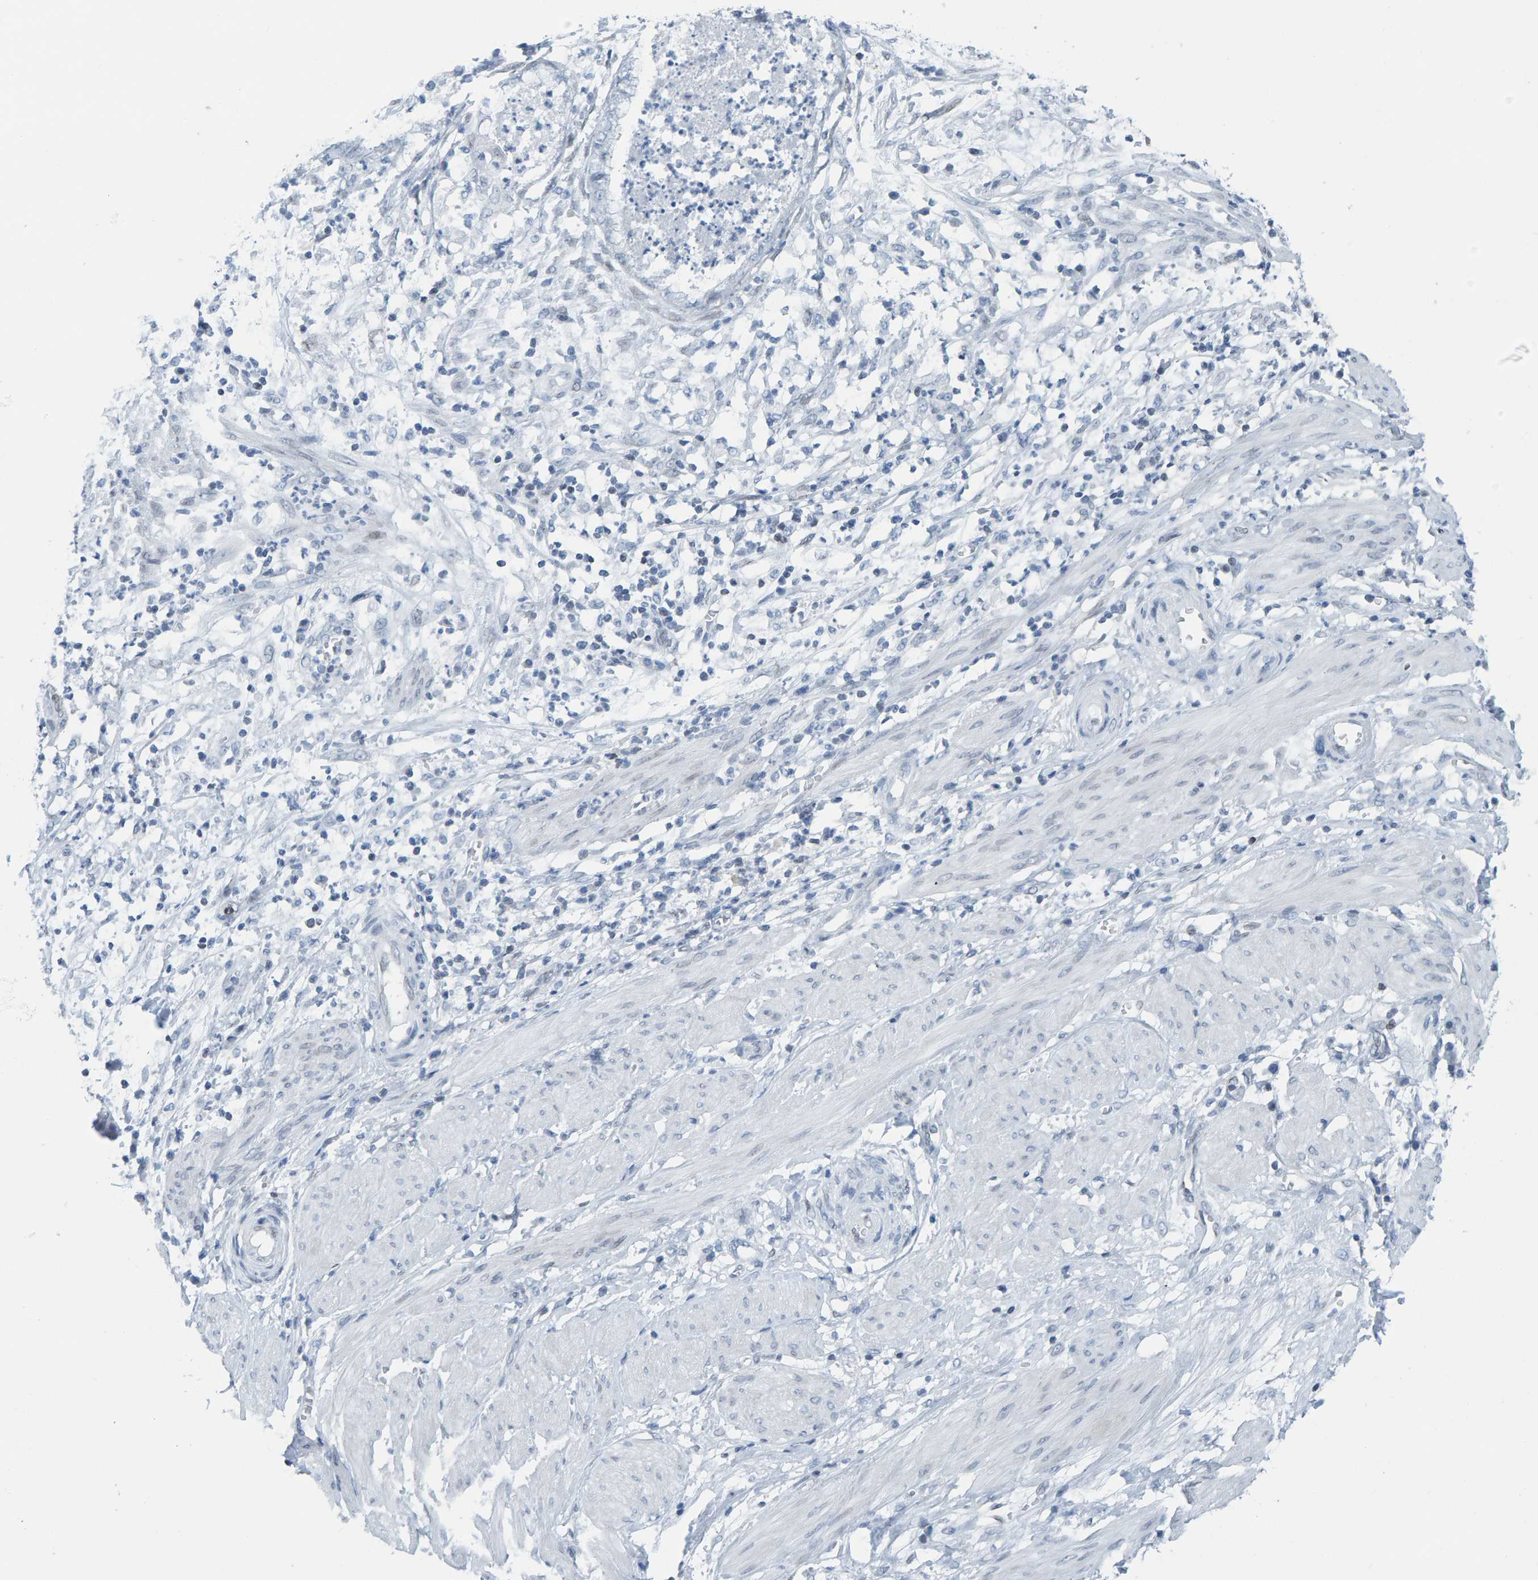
{"staining": {"intensity": "negative", "quantity": "none", "location": "none"}, "tissue": "endometrial cancer", "cell_type": "Tumor cells", "image_type": "cancer", "snomed": [{"axis": "morphology", "description": "Necrosis, NOS"}, {"axis": "morphology", "description": "Adenocarcinoma, NOS"}, {"axis": "topography", "description": "Endometrium"}], "caption": "Immunohistochemistry of endometrial cancer shows no positivity in tumor cells.", "gene": "LMNB2", "patient": {"sex": "female", "age": 79}}